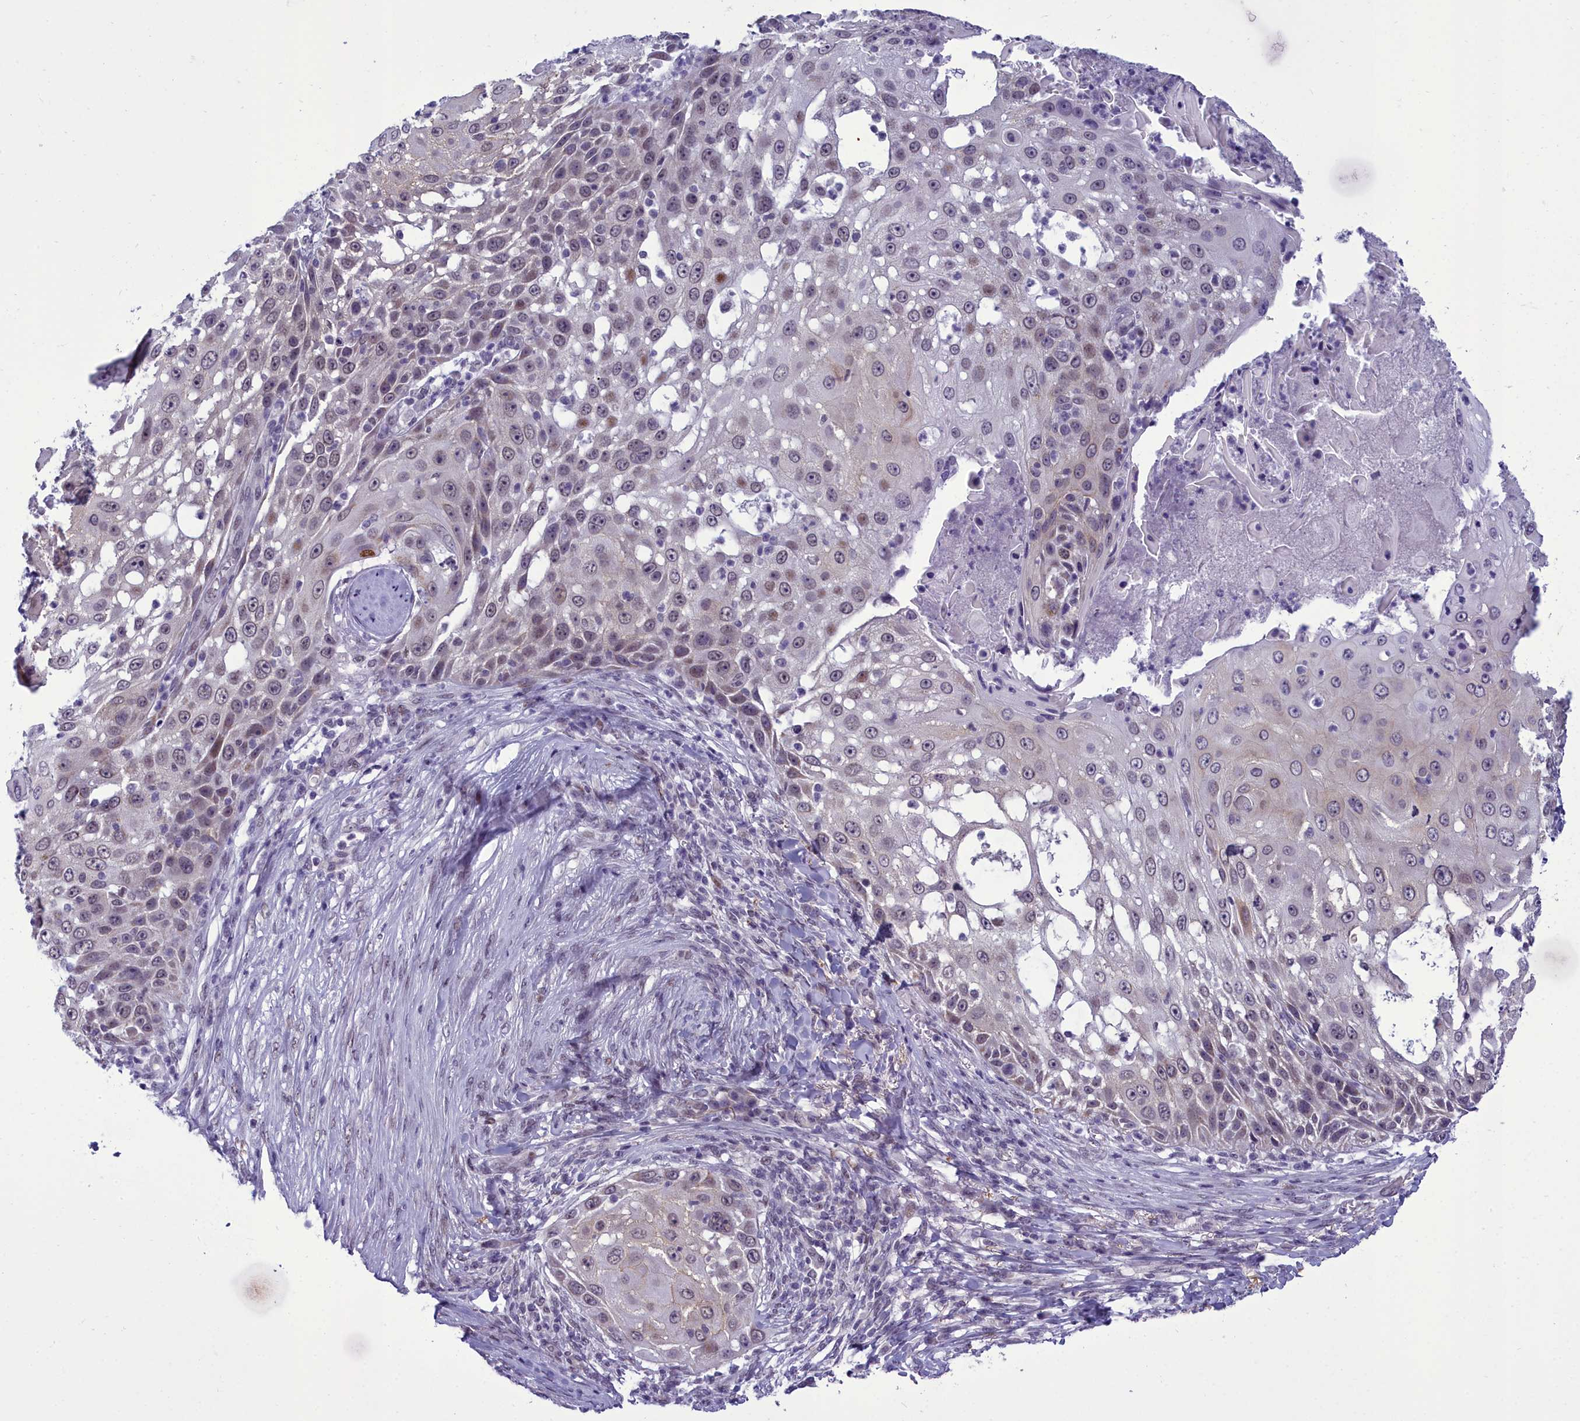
{"staining": {"intensity": "moderate", "quantity": "<25%", "location": "cytoplasmic/membranous,nuclear"}, "tissue": "skin cancer", "cell_type": "Tumor cells", "image_type": "cancer", "snomed": [{"axis": "morphology", "description": "Squamous cell carcinoma, NOS"}, {"axis": "topography", "description": "Skin"}], "caption": "DAB (3,3'-diaminobenzidine) immunohistochemical staining of human skin cancer (squamous cell carcinoma) shows moderate cytoplasmic/membranous and nuclear protein positivity in approximately <25% of tumor cells.", "gene": "CEACAM19", "patient": {"sex": "female", "age": 44}}